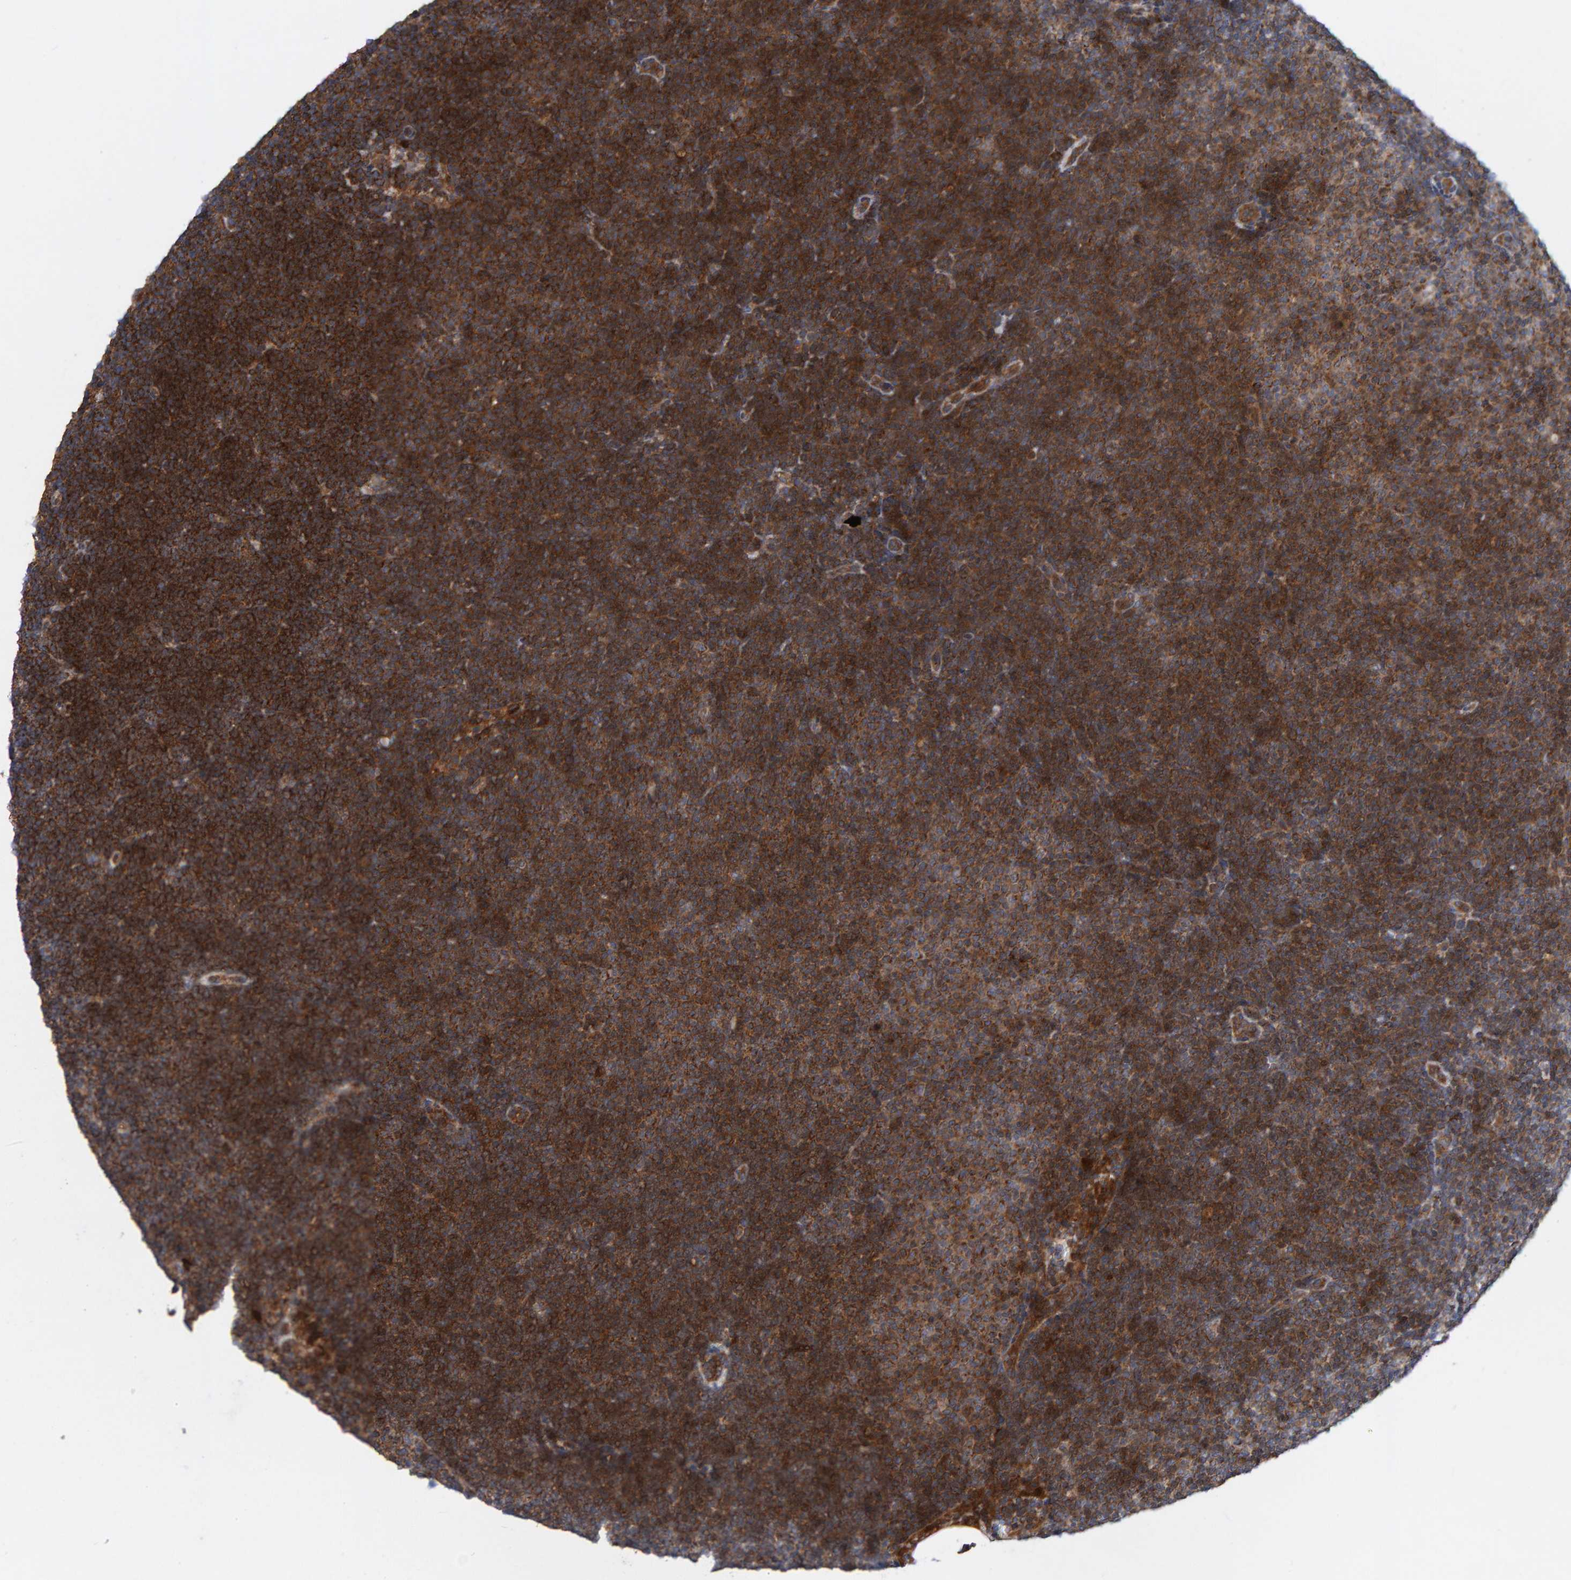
{"staining": {"intensity": "strong", "quantity": "25%-75%", "location": "cytoplasmic/membranous"}, "tissue": "lymphoma", "cell_type": "Tumor cells", "image_type": "cancer", "snomed": [{"axis": "morphology", "description": "Malignant lymphoma, non-Hodgkin's type, Low grade"}, {"axis": "topography", "description": "Lymph node"}], "caption": "Low-grade malignant lymphoma, non-Hodgkin's type tissue shows strong cytoplasmic/membranous staining in approximately 25%-75% of tumor cells, visualized by immunohistochemistry.", "gene": "KIAA0753", "patient": {"sex": "female", "age": 53}}